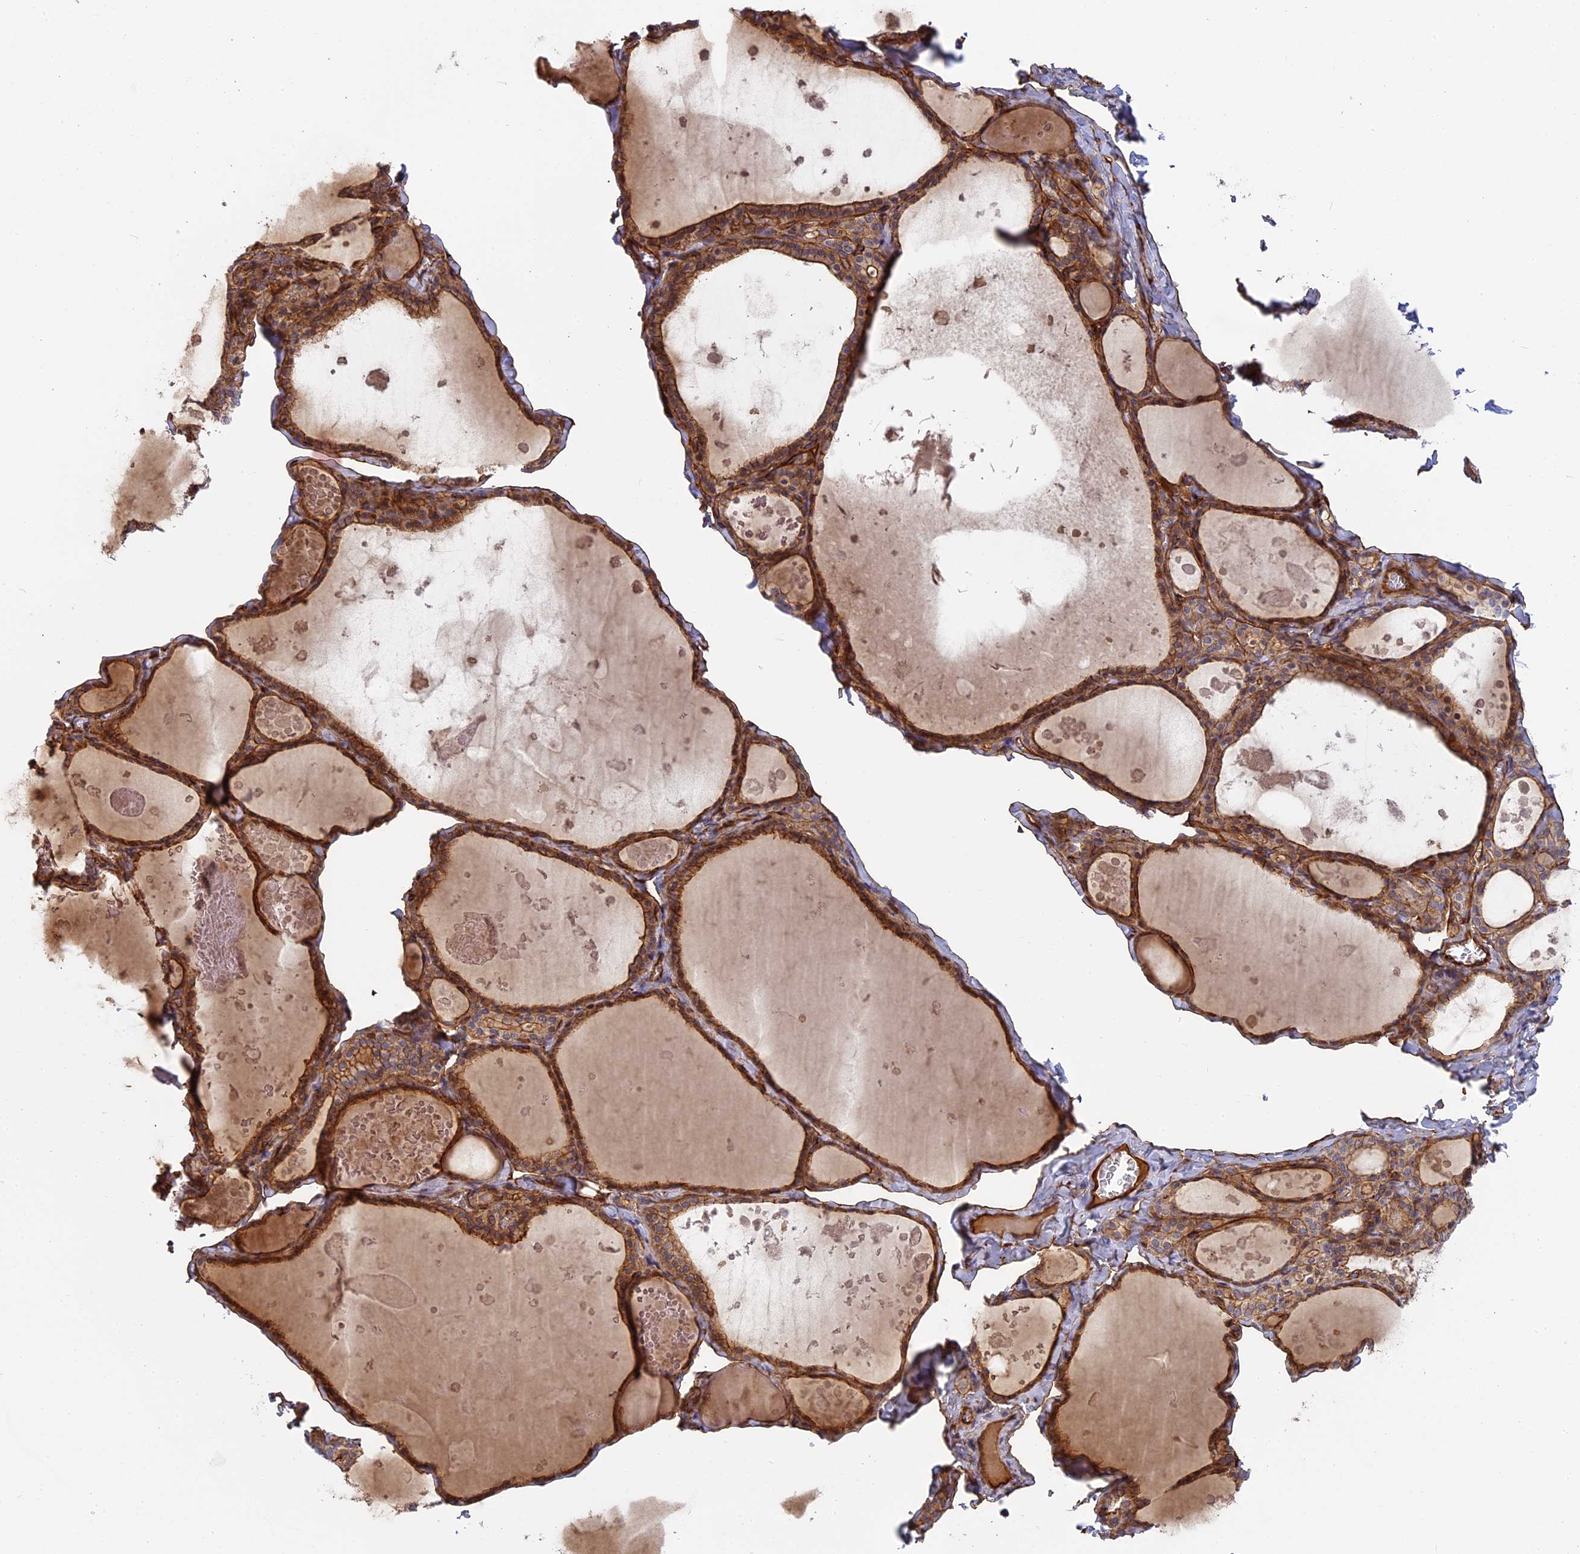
{"staining": {"intensity": "moderate", "quantity": ">75%", "location": "cytoplasmic/membranous"}, "tissue": "thyroid gland", "cell_type": "Glandular cells", "image_type": "normal", "snomed": [{"axis": "morphology", "description": "Normal tissue, NOS"}, {"axis": "topography", "description": "Thyroid gland"}], "caption": "Immunohistochemistry (IHC) image of normal thyroid gland: thyroid gland stained using IHC exhibits medium levels of moderate protein expression localized specifically in the cytoplasmic/membranous of glandular cells, appearing as a cytoplasmic/membranous brown color.", "gene": "CNBD2", "patient": {"sex": "male", "age": 56}}